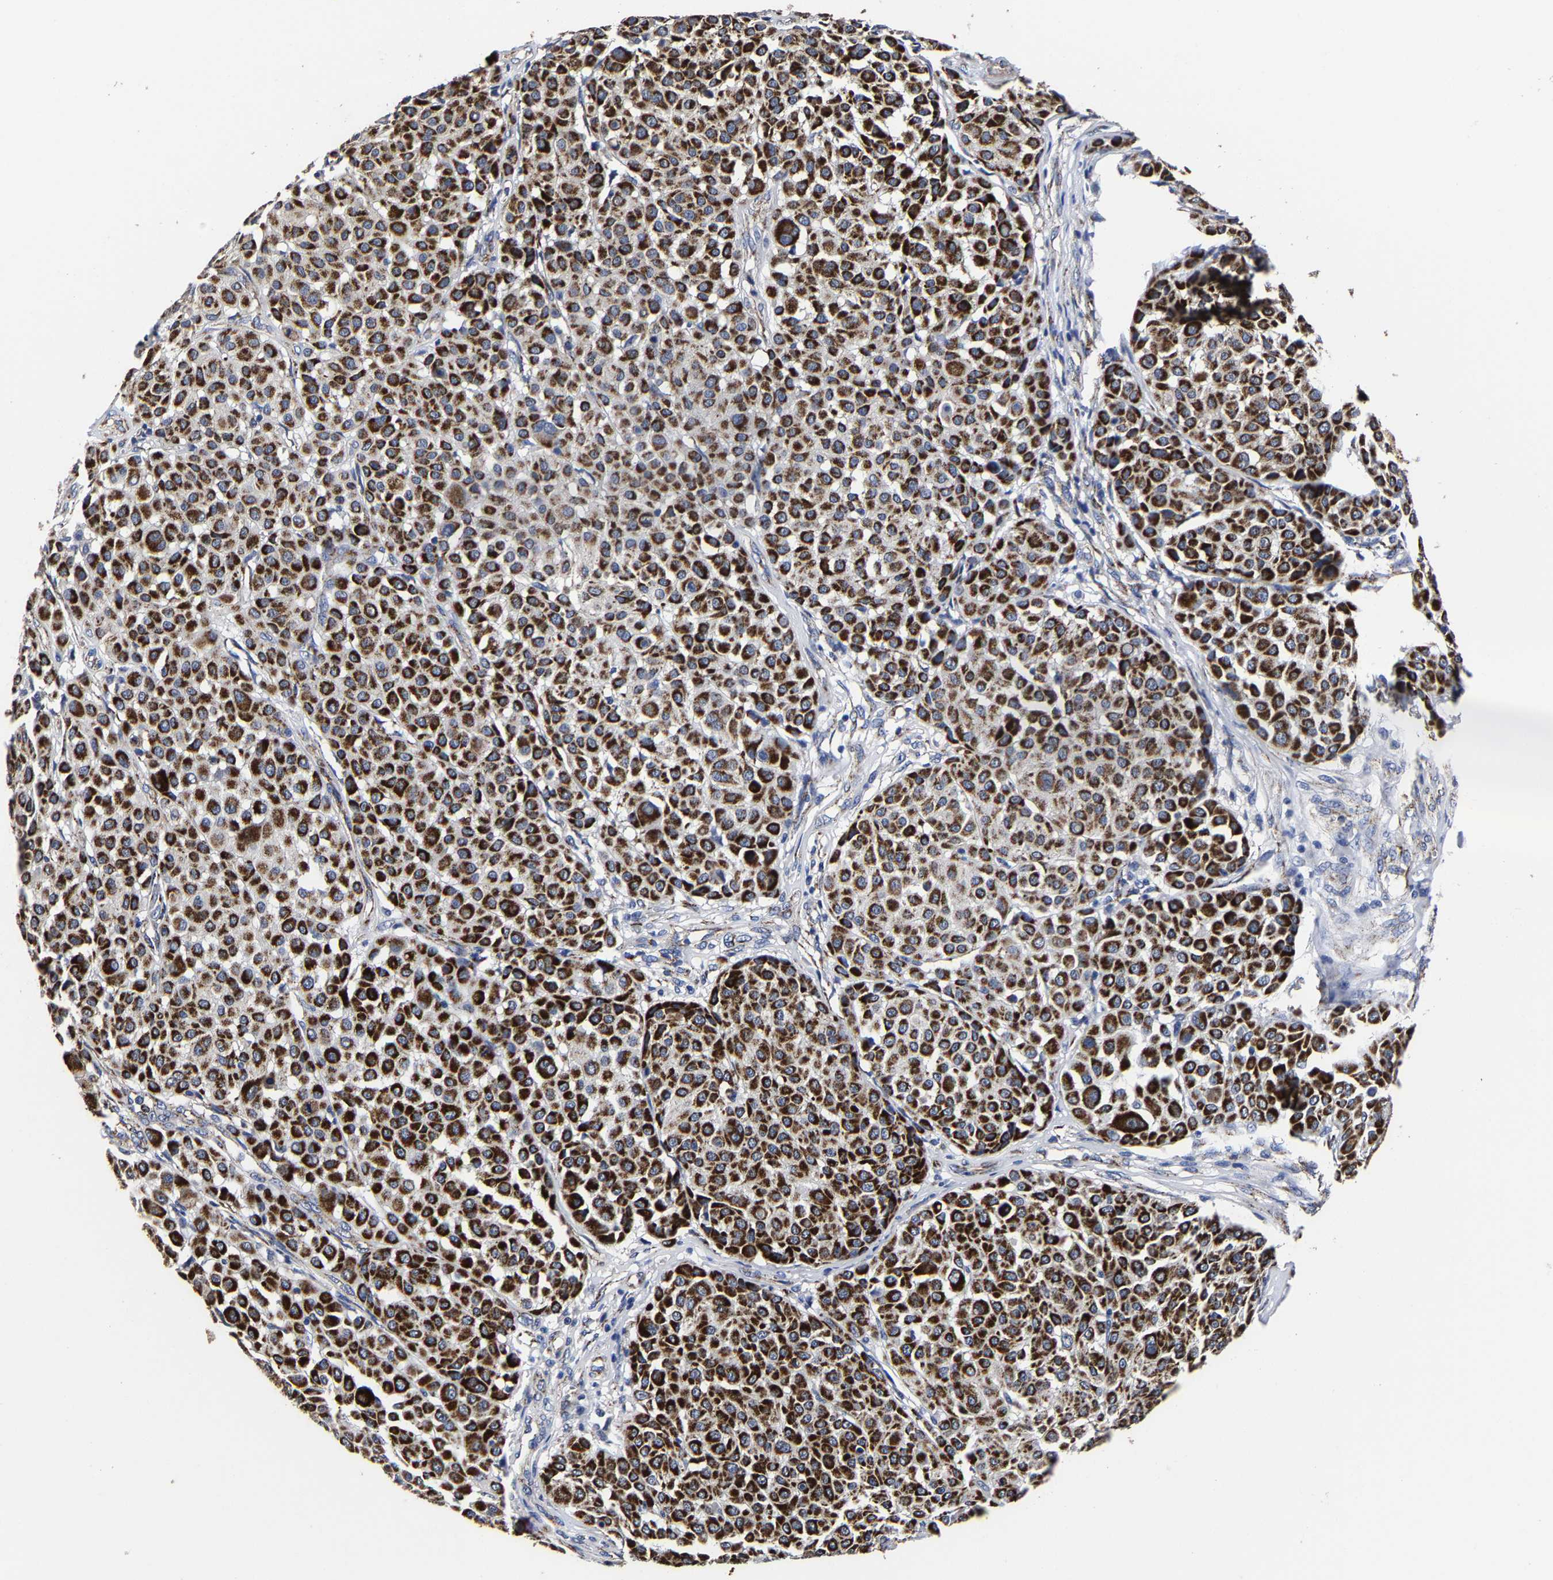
{"staining": {"intensity": "strong", "quantity": ">75%", "location": "cytoplasmic/membranous"}, "tissue": "melanoma", "cell_type": "Tumor cells", "image_type": "cancer", "snomed": [{"axis": "morphology", "description": "Malignant melanoma, Metastatic site"}, {"axis": "topography", "description": "Soft tissue"}], "caption": "Immunohistochemistry staining of malignant melanoma (metastatic site), which displays high levels of strong cytoplasmic/membranous staining in approximately >75% of tumor cells indicating strong cytoplasmic/membranous protein expression. The staining was performed using DAB (3,3'-diaminobenzidine) (brown) for protein detection and nuclei were counterstained in hematoxylin (blue).", "gene": "AASS", "patient": {"sex": "male", "age": 41}}